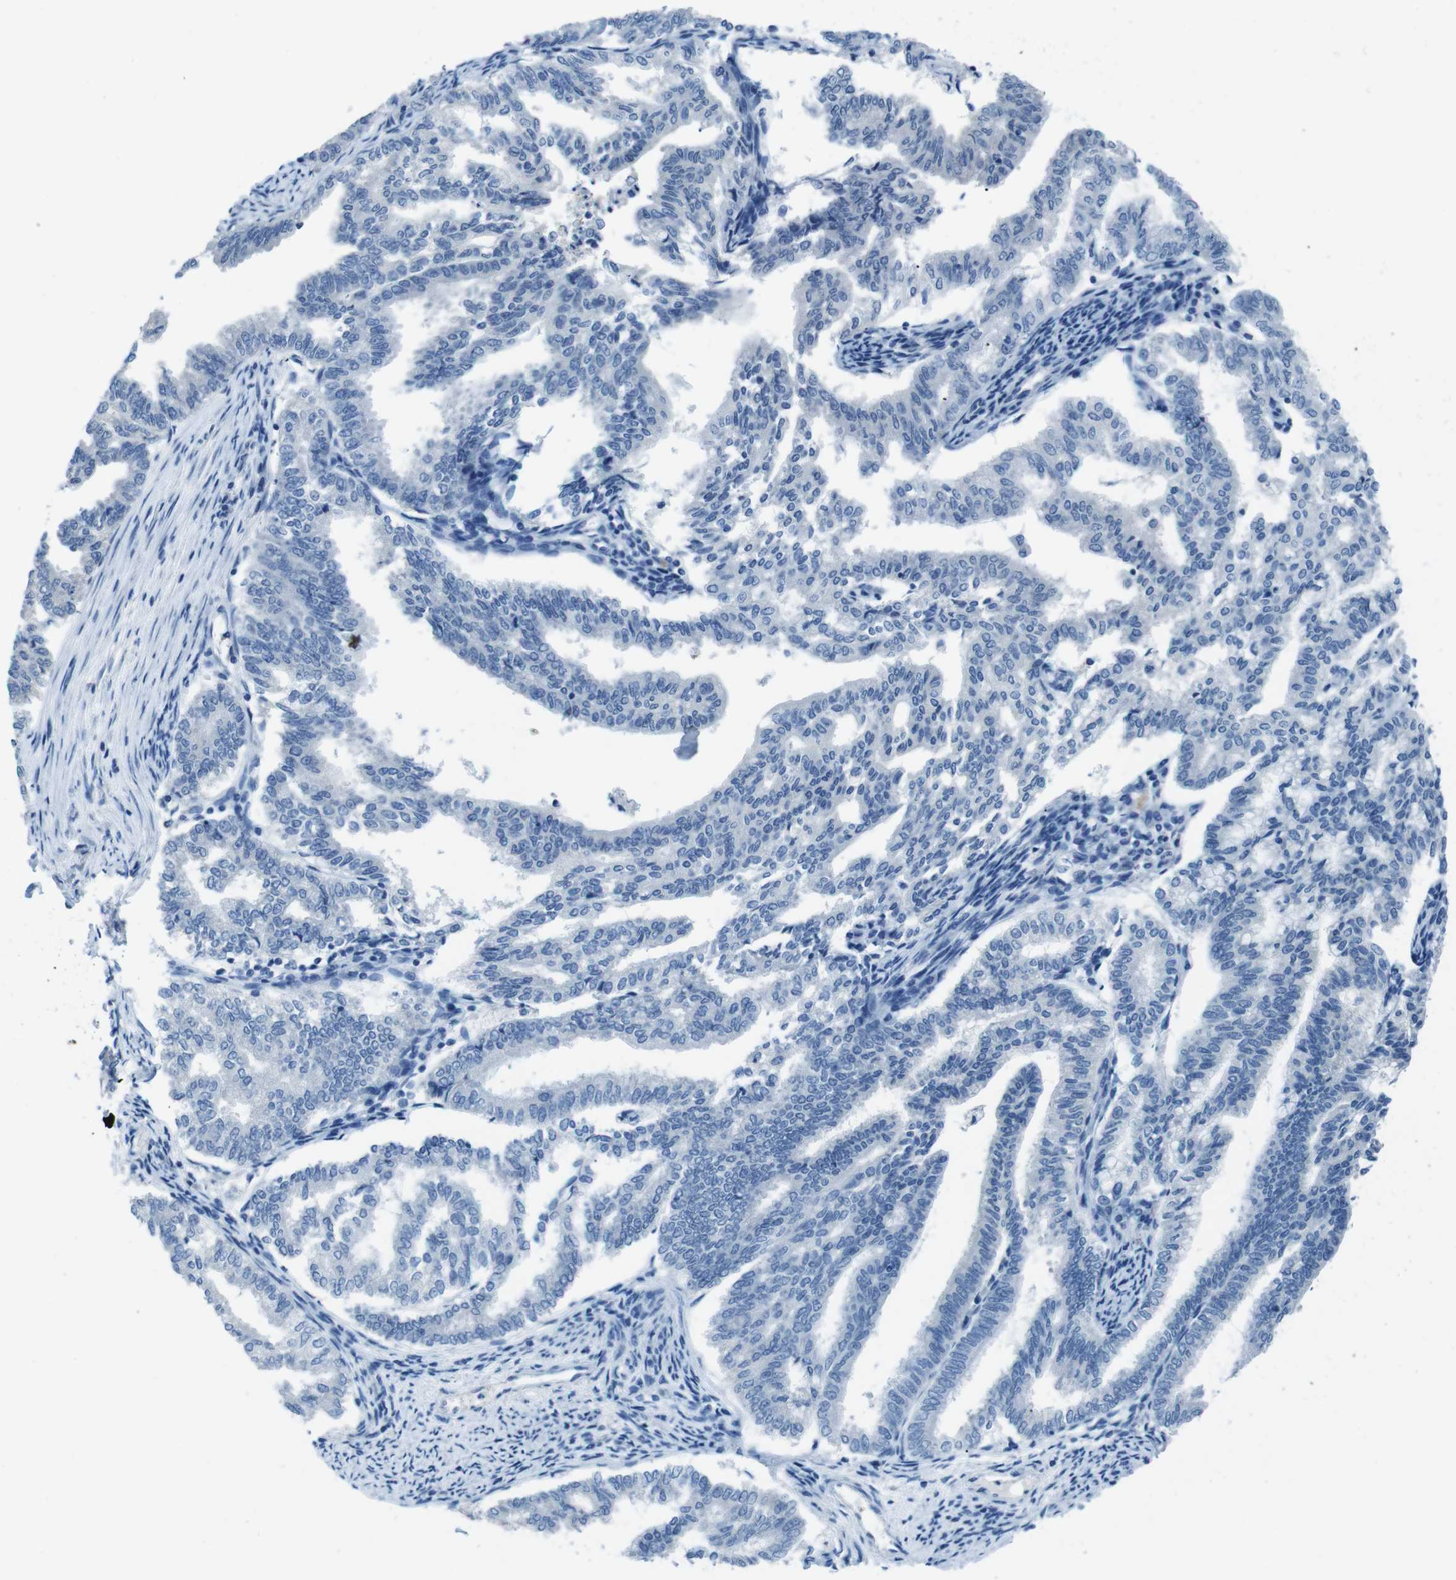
{"staining": {"intensity": "negative", "quantity": "none", "location": "none"}, "tissue": "endometrial cancer", "cell_type": "Tumor cells", "image_type": "cancer", "snomed": [{"axis": "morphology", "description": "Adenocarcinoma, NOS"}, {"axis": "topography", "description": "Endometrium"}], "caption": "Endometrial cancer stained for a protein using immunohistochemistry (IHC) displays no positivity tumor cells.", "gene": "NANOS2", "patient": {"sex": "female", "age": 79}}